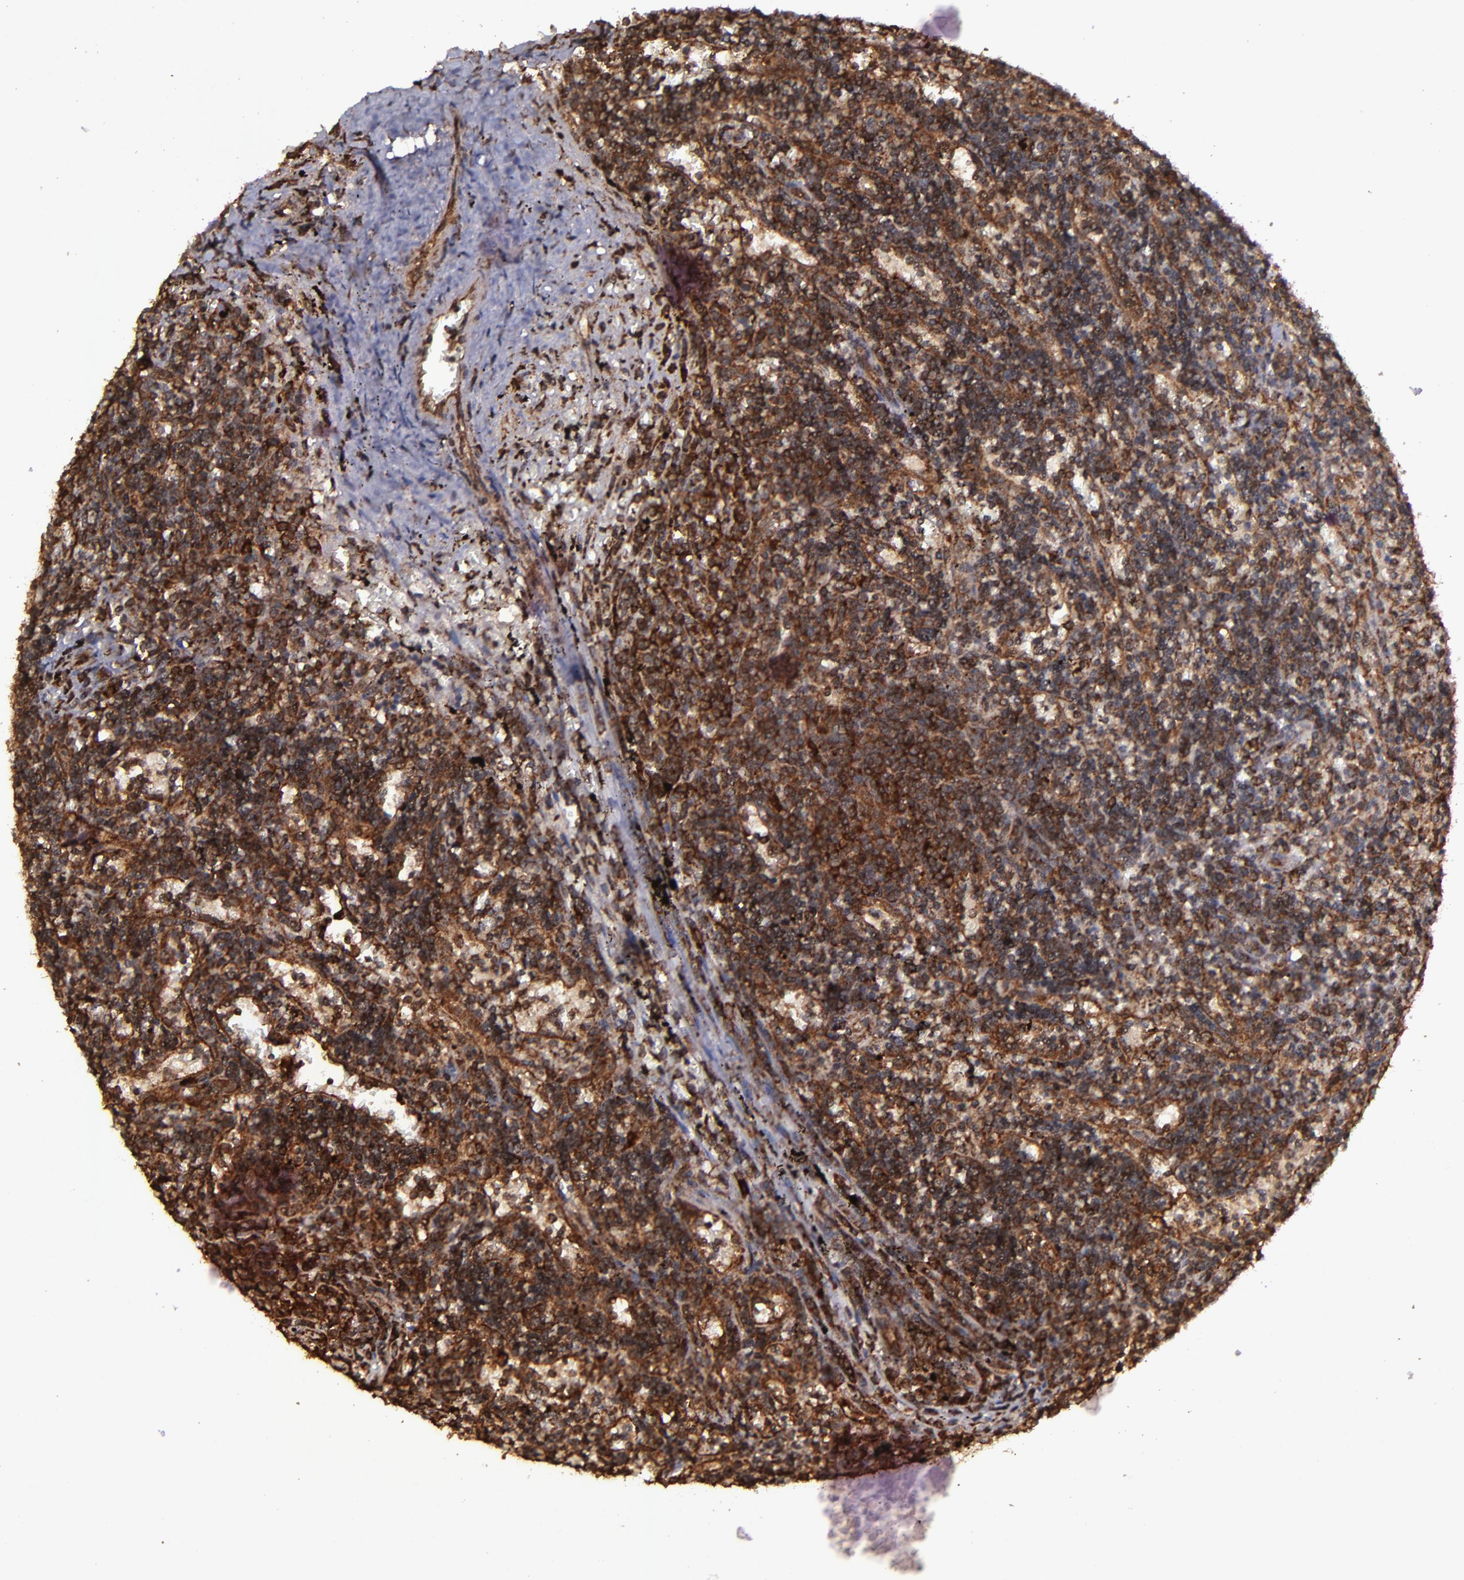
{"staining": {"intensity": "strong", "quantity": ">75%", "location": "cytoplasmic/membranous,nuclear"}, "tissue": "lymphoma", "cell_type": "Tumor cells", "image_type": "cancer", "snomed": [{"axis": "morphology", "description": "Malignant lymphoma, non-Hodgkin's type, Low grade"}, {"axis": "topography", "description": "Spleen"}], "caption": "Tumor cells reveal high levels of strong cytoplasmic/membranous and nuclear staining in about >75% of cells in human lymphoma. (DAB (3,3'-diaminobenzidine) IHC, brown staining for protein, blue staining for nuclei).", "gene": "EIF4ENIF1", "patient": {"sex": "male", "age": 60}}